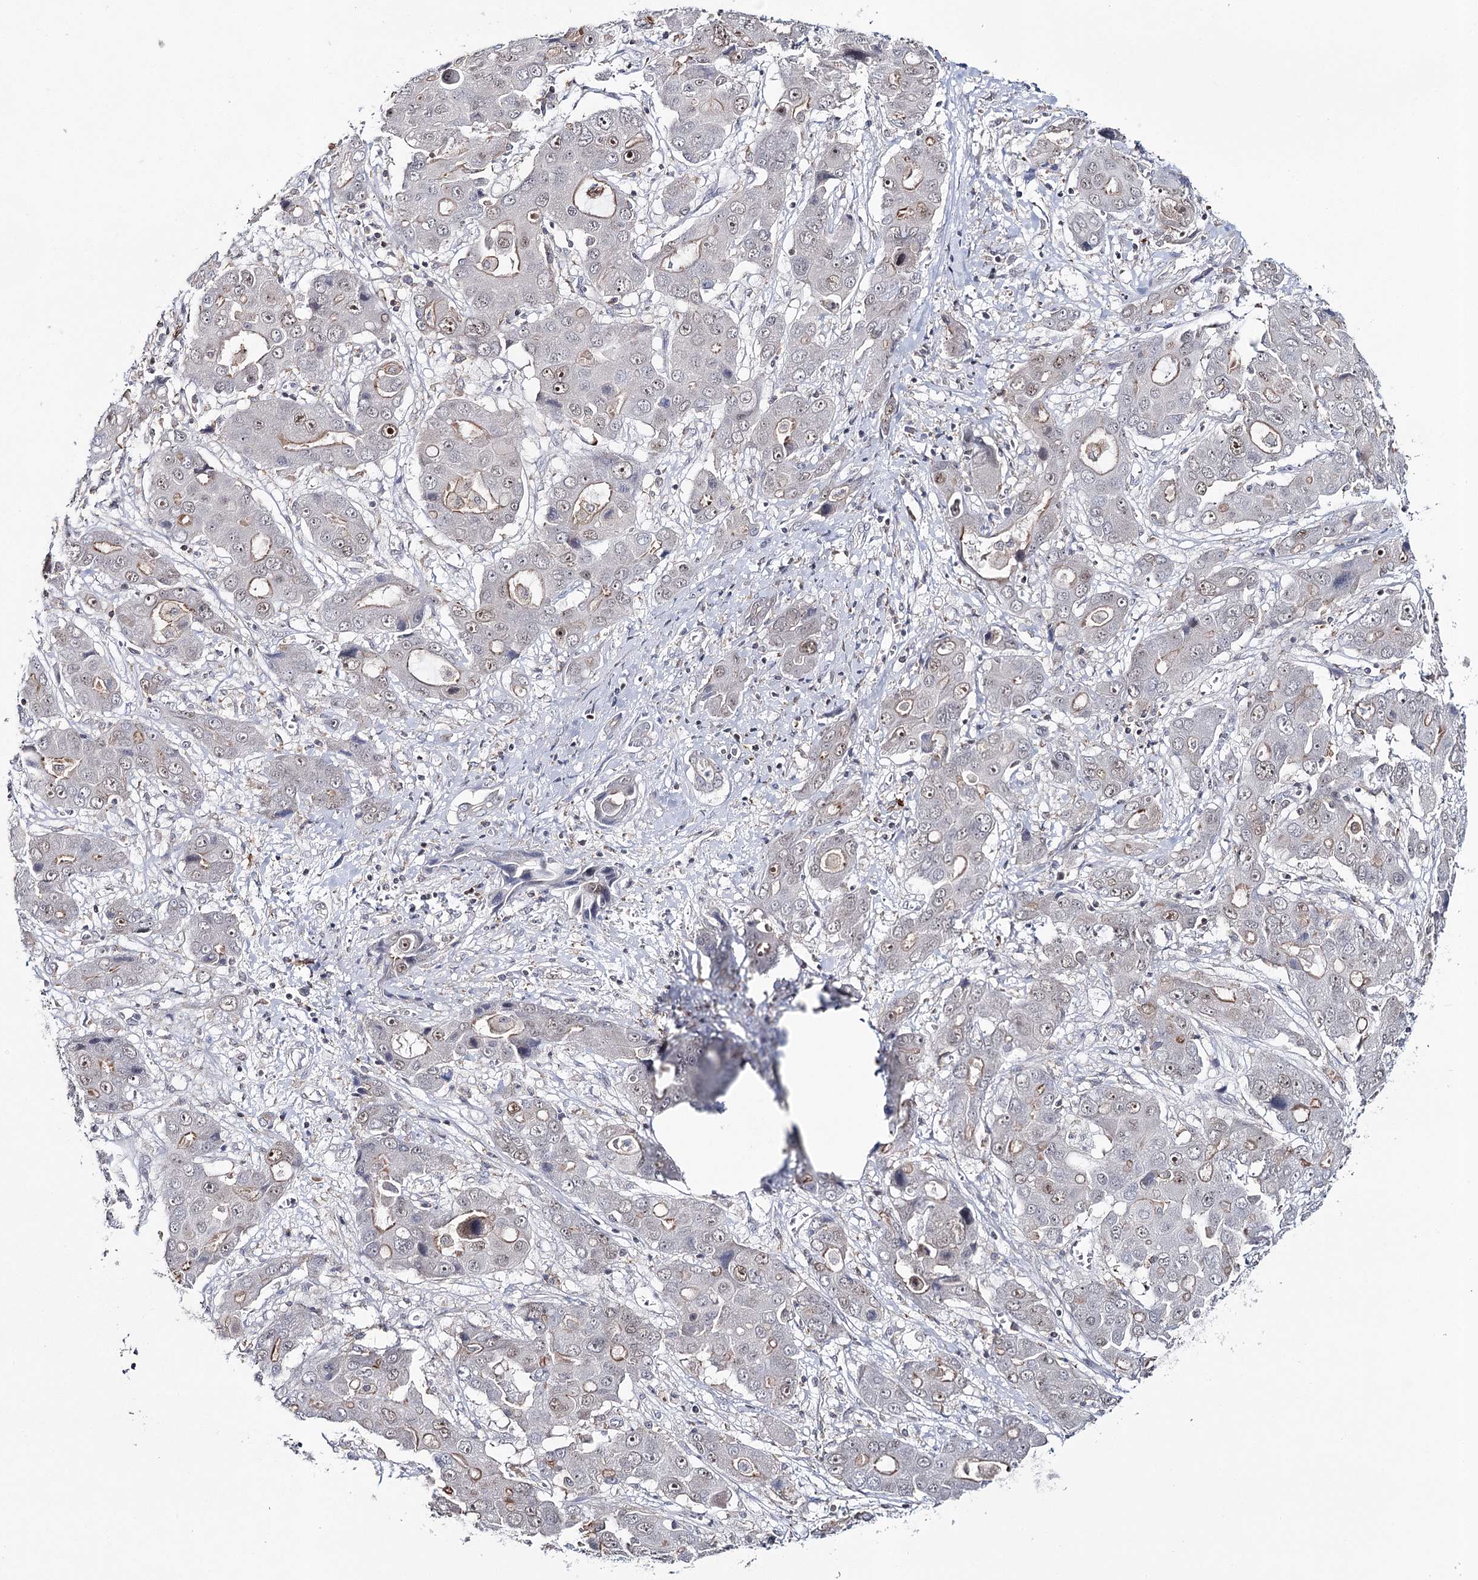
{"staining": {"intensity": "weak", "quantity": "<25%", "location": "cytoplasmic/membranous,nuclear"}, "tissue": "liver cancer", "cell_type": "Tumor cells", "image_type": "cancer", "snomed": [{"axis": "morphology", "description": "Cholangiocarcinoma"}, {"axis": "topography", "description": "Liver"}], "caption": "This is an immunohistochemistry (IHC) photomicrograph of human liver cancer (cholangiocarcinoma). There is no positivity in tumor cells.", "gene": "ZC3H8", "patient": {"sex": "male", "age": 67}}